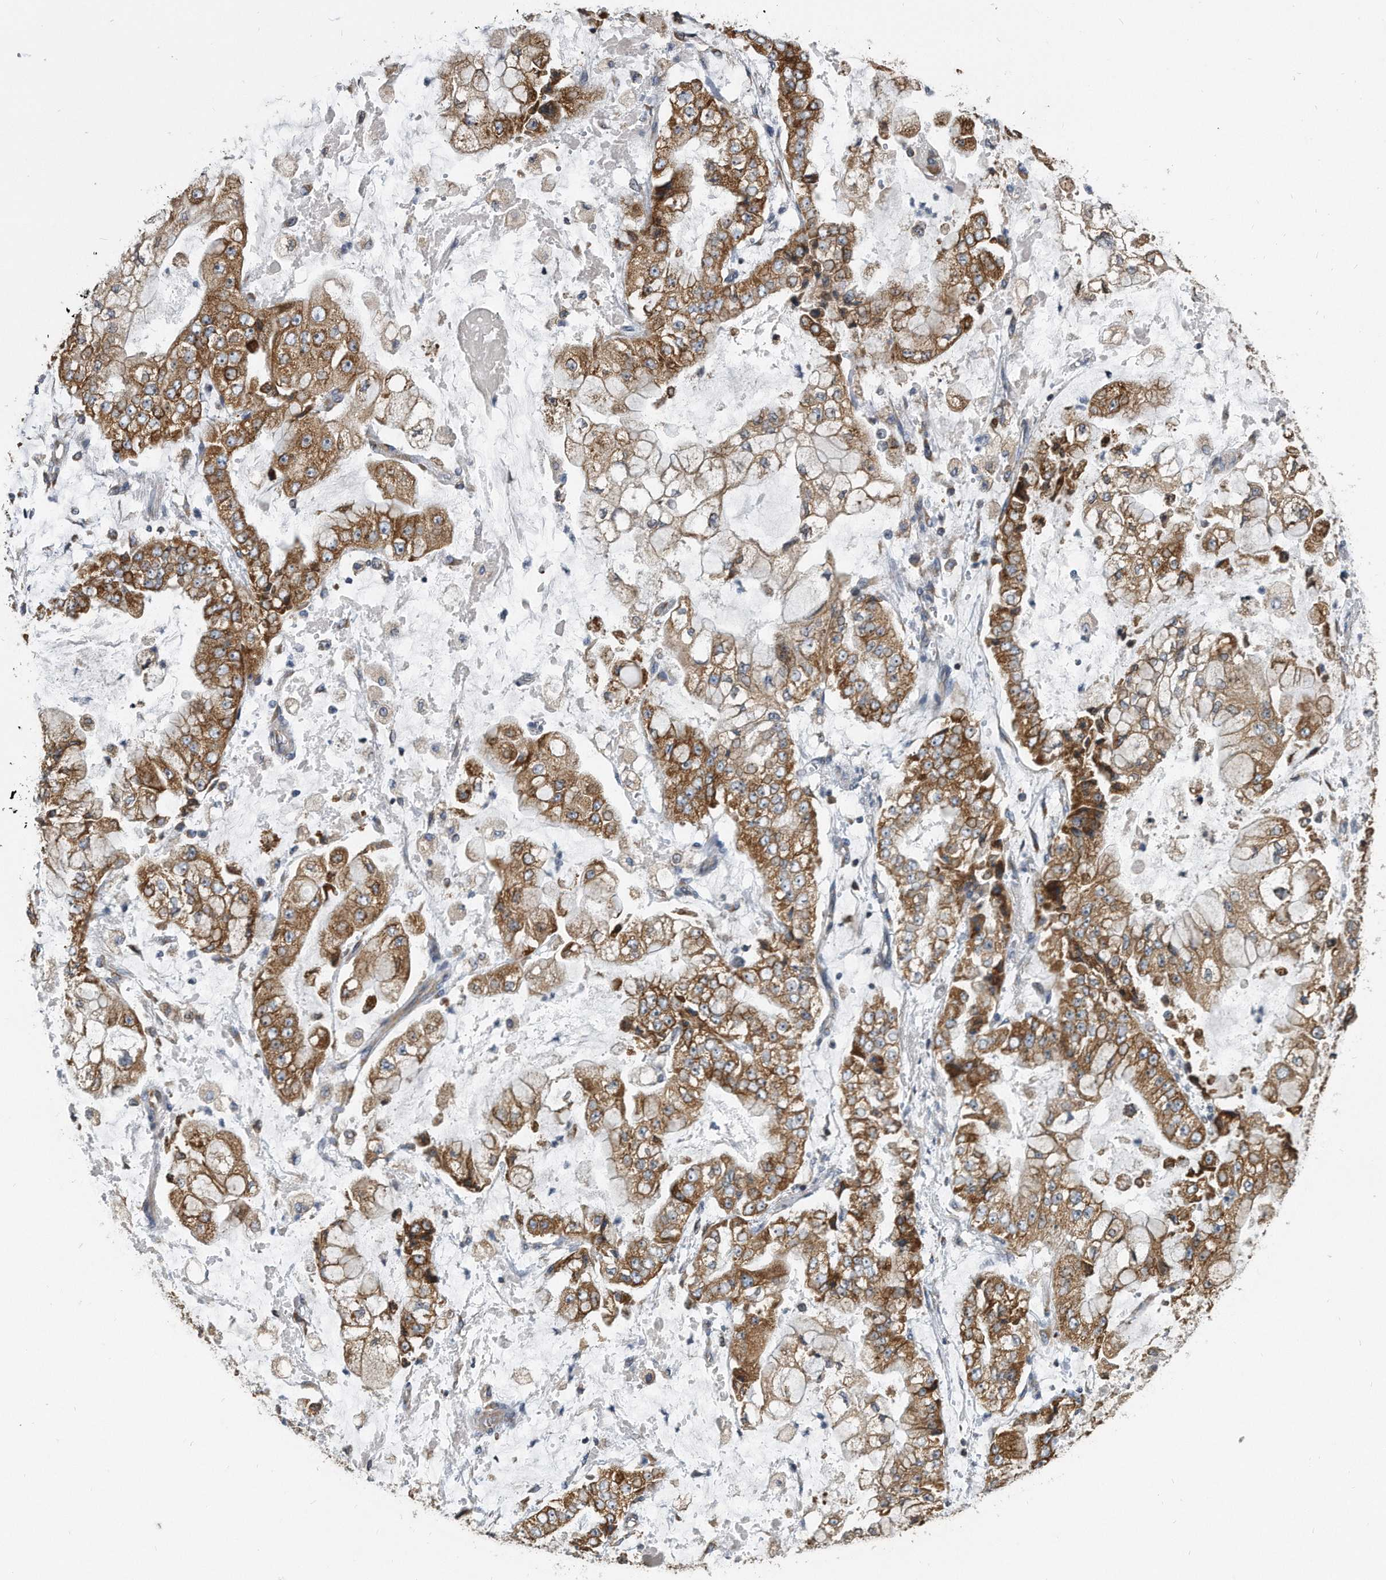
{"staining": {"intensity": "moderate", "quantity": ">75%", "location": "cytoplasmic/membranous"}, "tissue": "stomach cancer", "cell_type": "Tumor cells", "image_type": "cancer", "snomed": [{"axis": "morphology", "description": "Adenocarcinoma, NOS"}, {"axis": "topography", "description": "Stomach"}], "caption": "Stomach cancer stained for a protein exhibits moderate cytoplasmic/membranous positivity in tumor cells.", "gene": "CCDC47", "patient": {"sex": "male", "age": 76}}